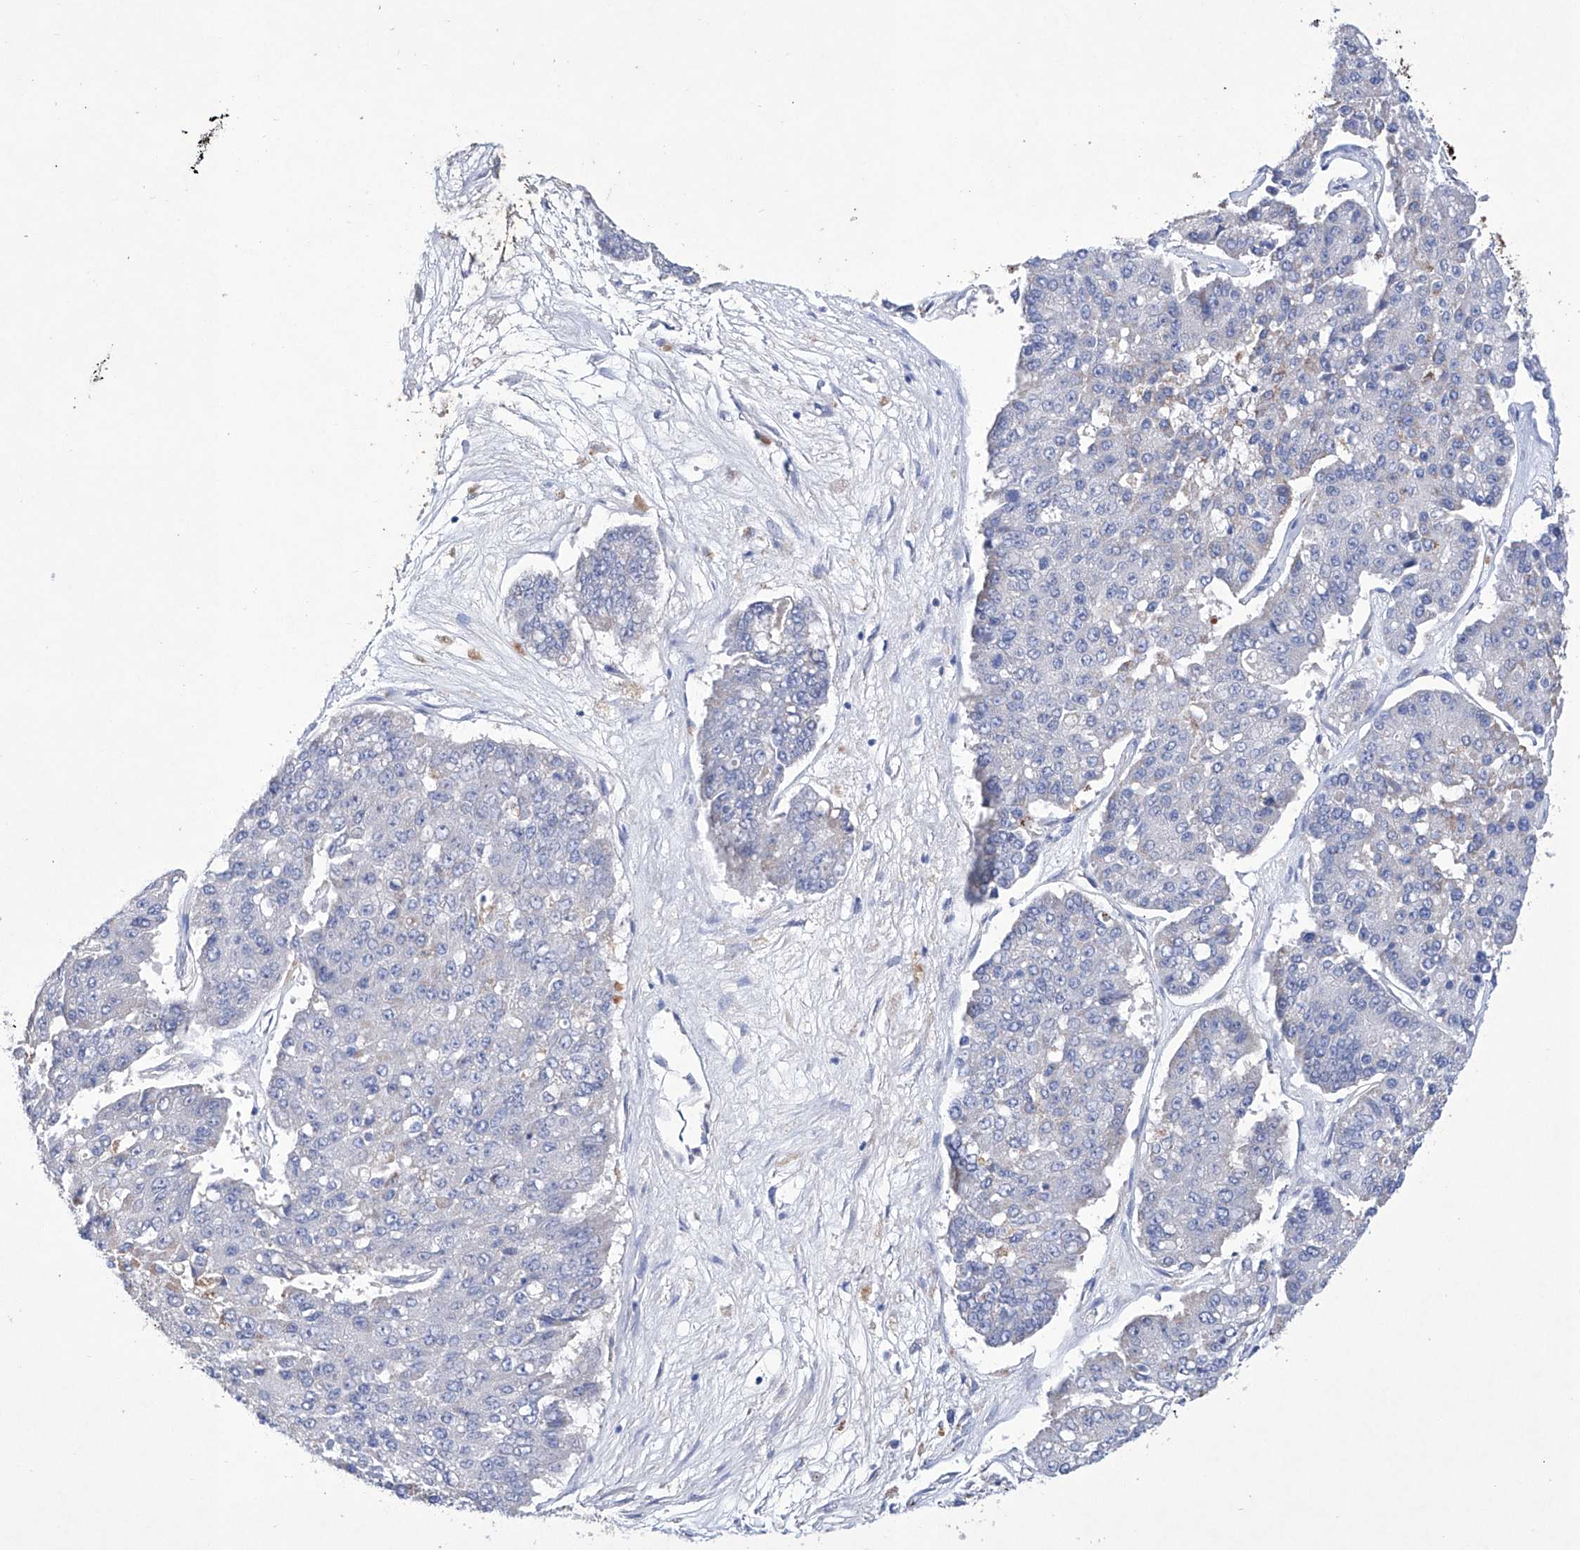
{"staining": {"intensity": "negative", "quantity": "none", "location": "none"}, "tissue": "pancreatic cancer", "cell_type": "Tumor cells", "image_type": "cancer", "snomed": [{"axis": "morphology", "description": "Adenocarcinoma, NOS"}, {"axis": "topography", "description": "Pancreas"}], "caption": "Pancreatic cancer (adenocarcinoma) was stained to show a protein in brown. There is no significant expression in tumor cells.", "gene": "NRROS", "patient": {"sex": "male", "age": 50}}